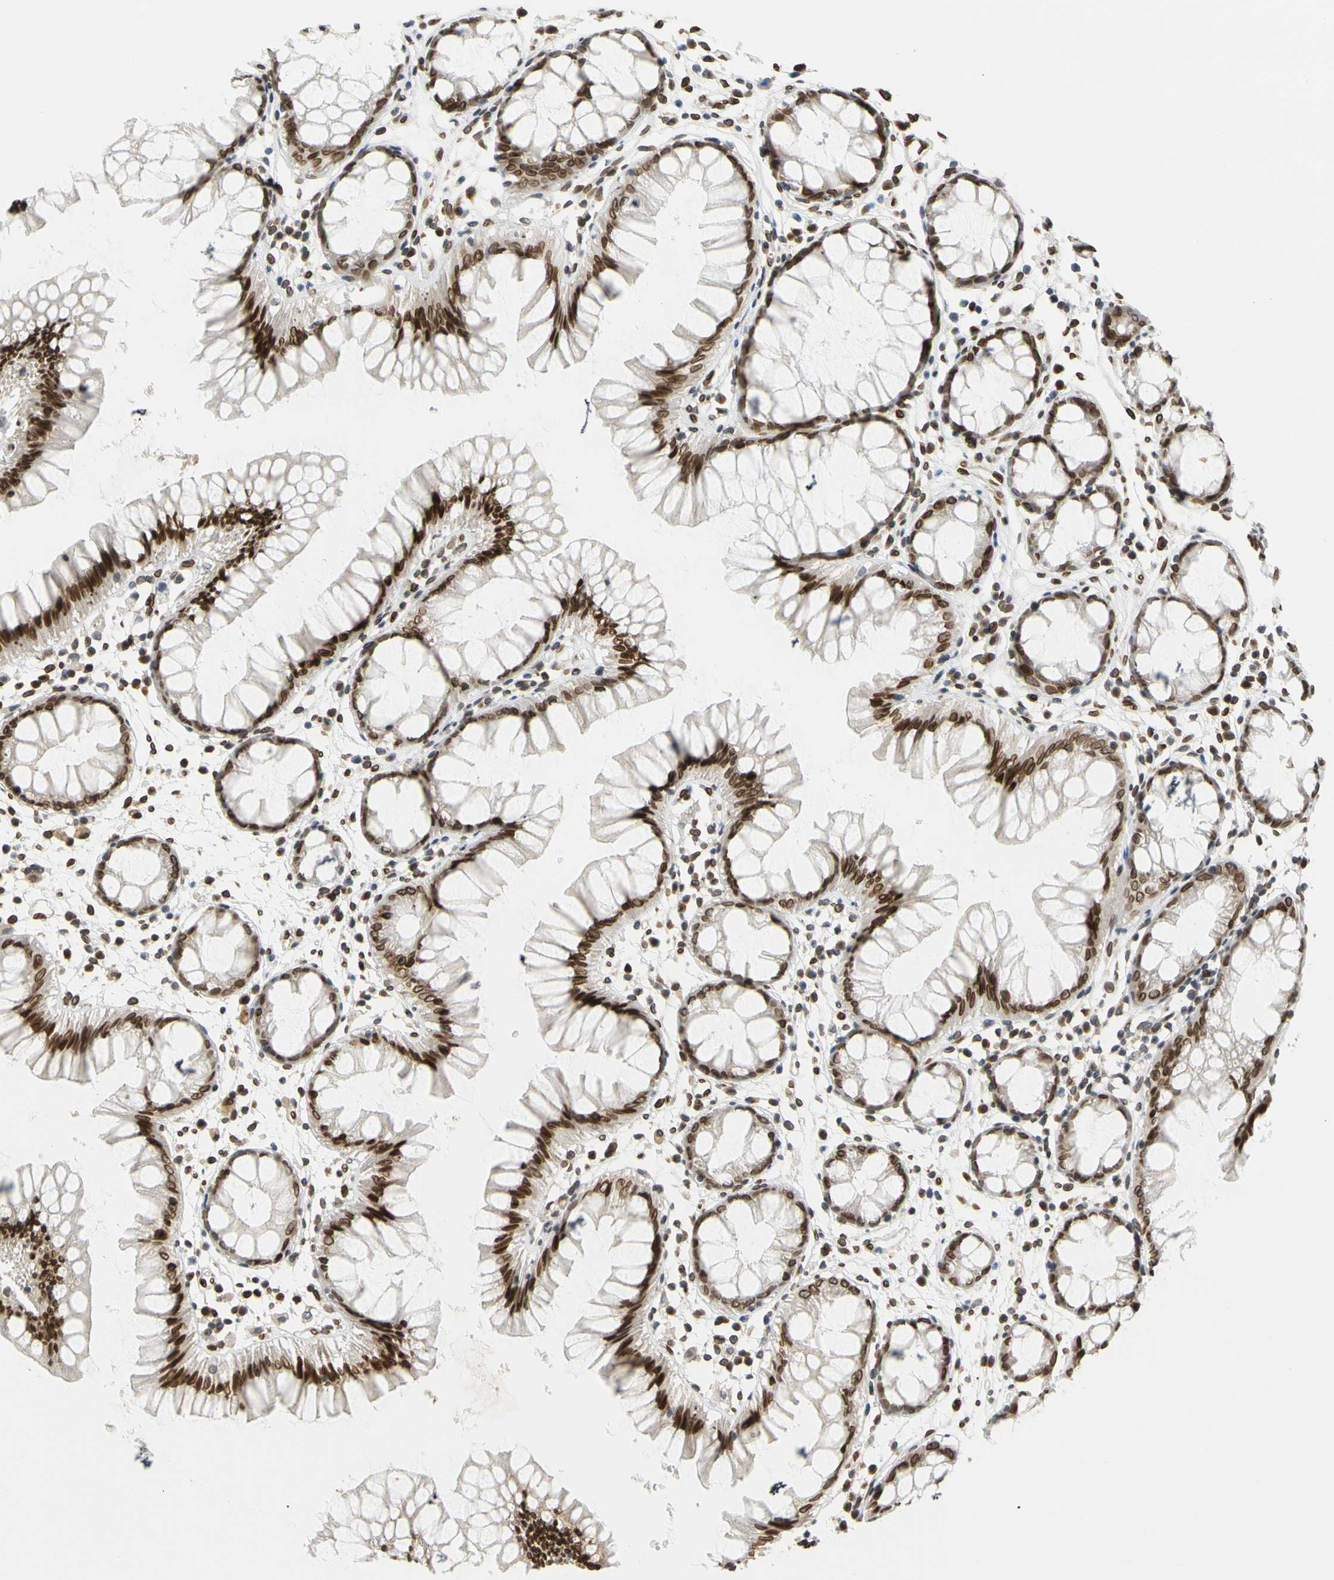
{"staining": {"intensity": "strong", "quantity": ">75%", "location": "cytoplasmic/membranous,nuclear"}, "tissue": "rectum", "cell_type": "Glandular cells", "image_type": "normal", "snomed": [{"axis": "morphology", "description": "Normal tissue, NOS"}, {"axis": "morphology", "description": "Adenocarcinoma, NOS"}, {"axis": "topography", "description": "Rectum"}], "caption": "High-magnification brightfield microscopy of benign rectum stained with DAB (3,3'-diaminobenzidine) (brown) and counterstained with hematoxylin (blue). glandular cells exhibit strong cytoplasmic/membranous,nuclear staining is appreciated in approximately>75% of cells.", "gene": "SUN1", "patient": {"sex": "female", "age": 65}}